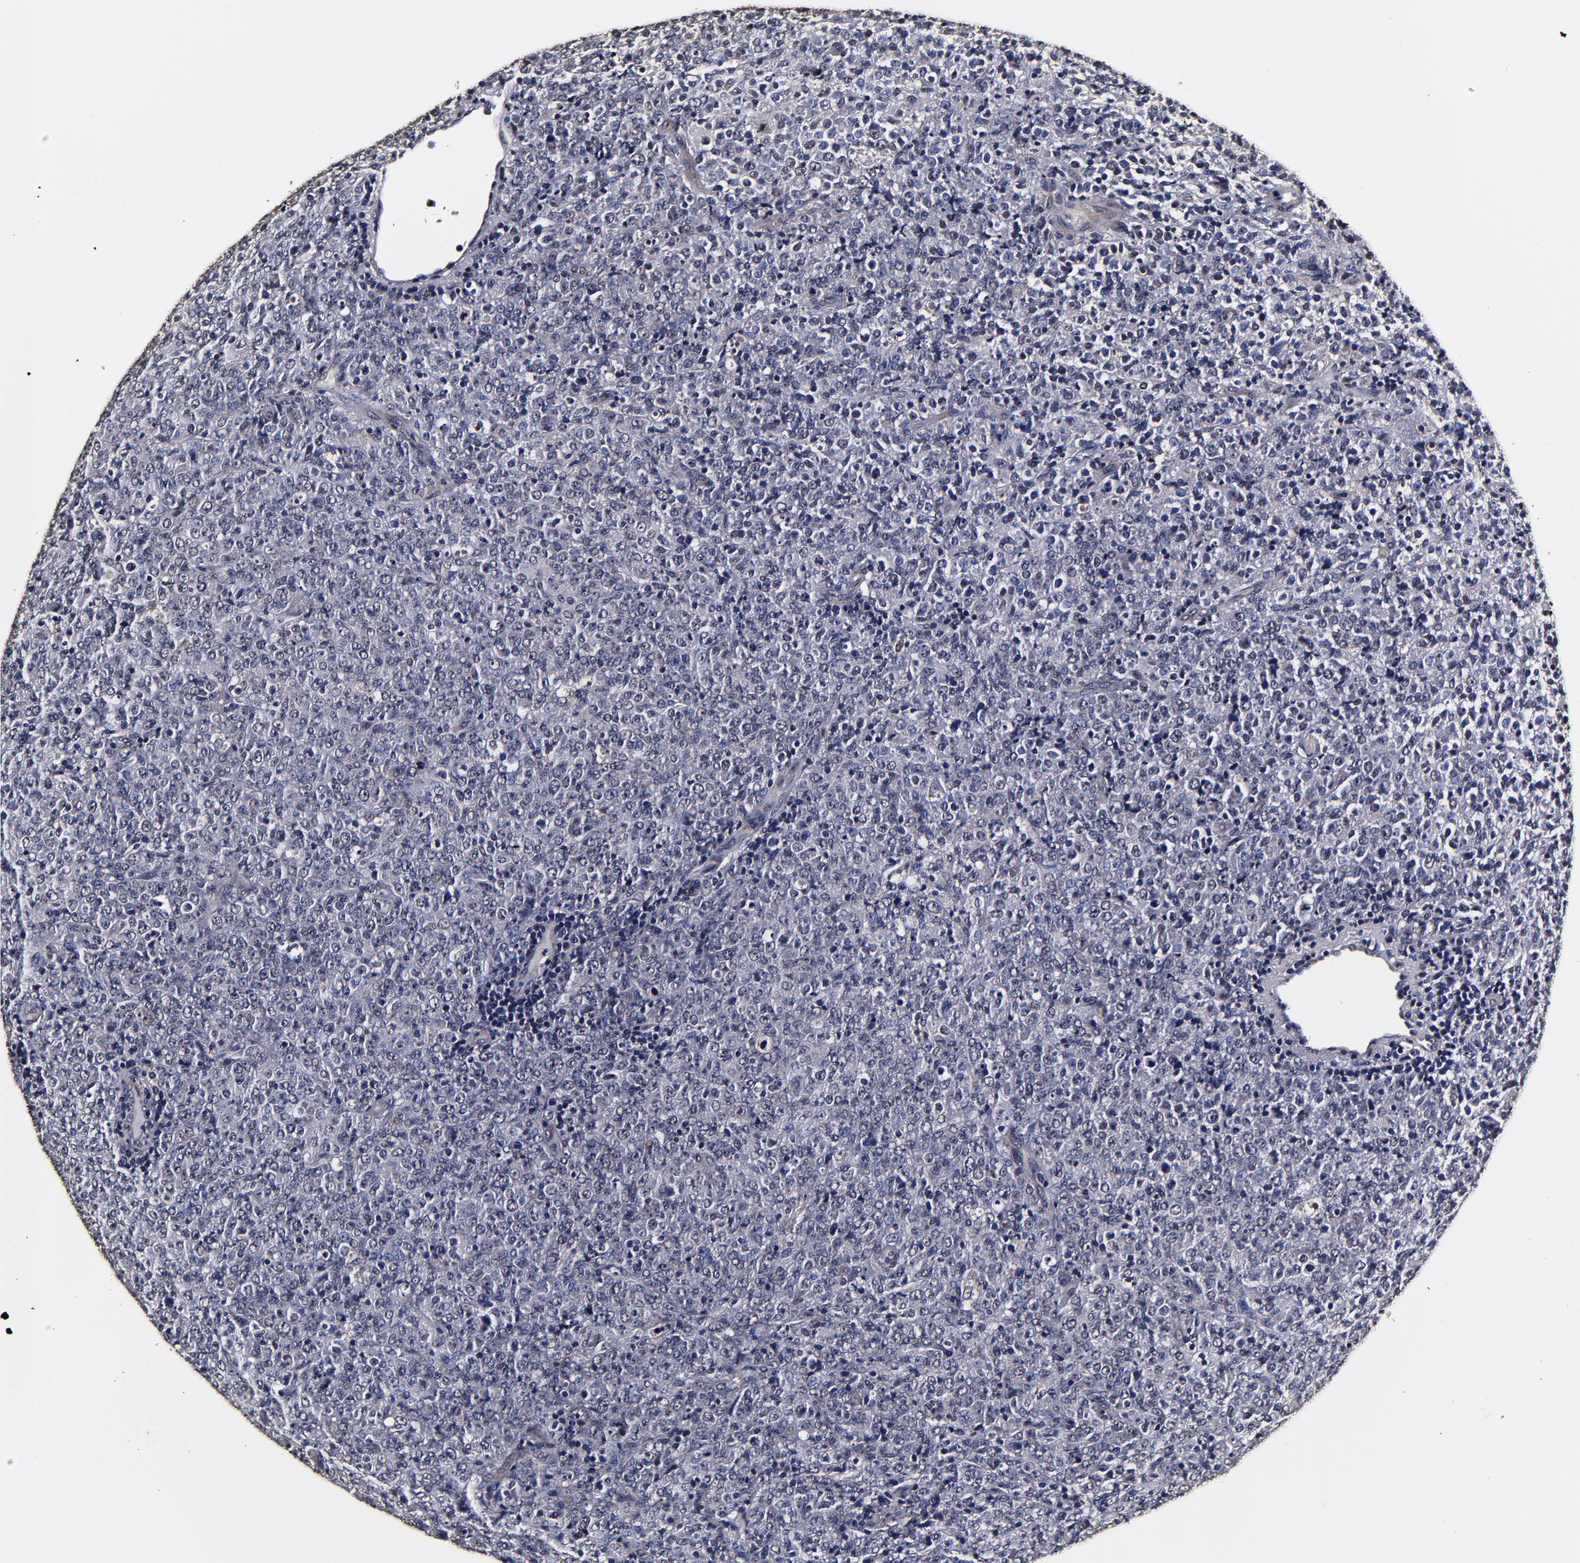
{"staining": {"intensity": "negative", "quantity": "none", "location": "none"}, "tissue": "lymphoma", "cell_type": "Tumor cells", "image_type": "cancer", "snomed": [{"axis": "morphology", "description": "Malignant lymphoma, non-Hodgkin's type, High grade"}, {"axis": "topography", "description": "Tonsil"}], "caption": "Lymphoma was stained to show a protein in brown. There is no significant staining in tumor cells.", "gene": "MMP15", "patient": {"sex": "female", "age": 36}}